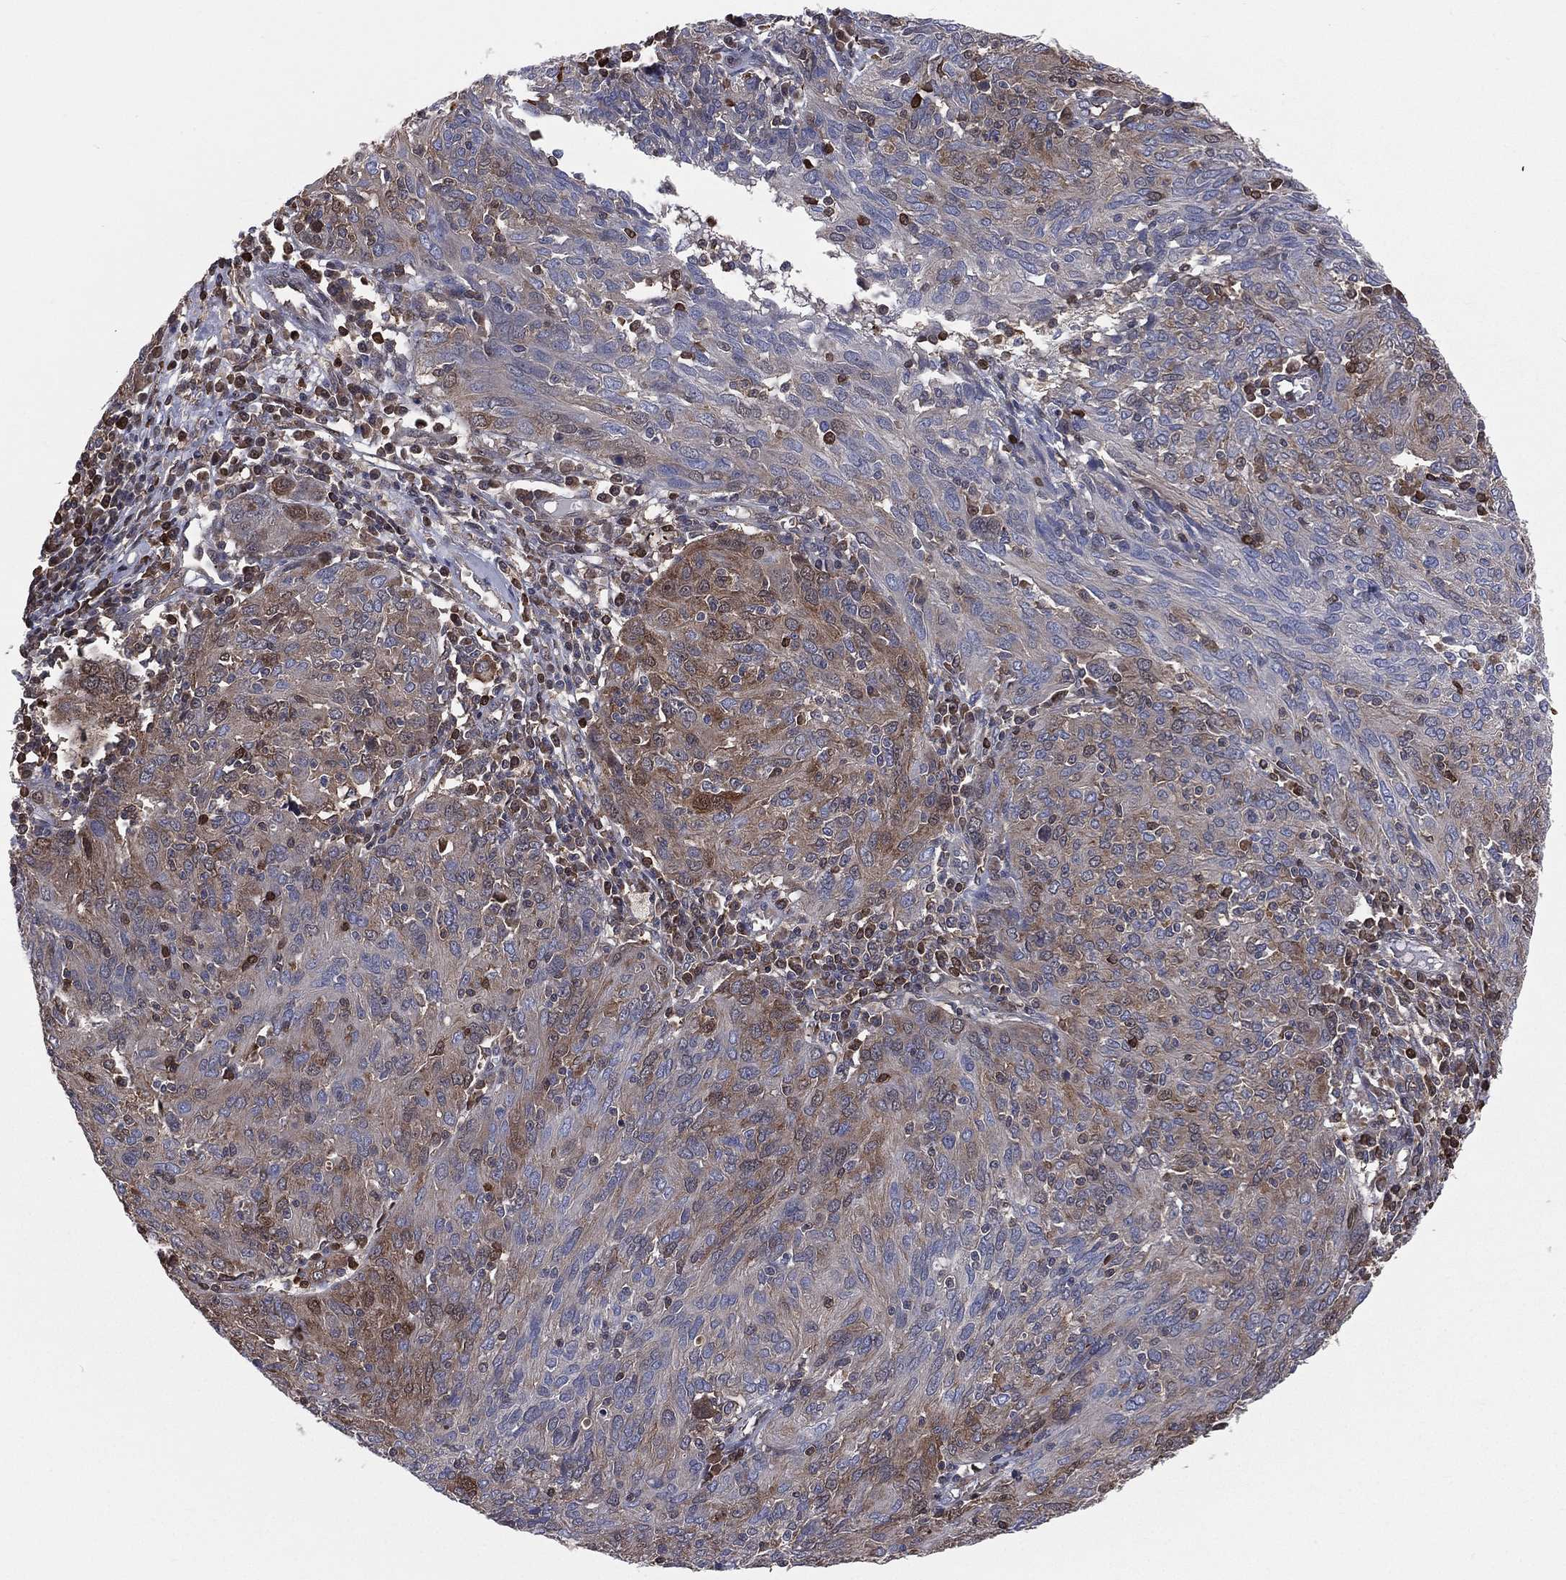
{"staining": {"intensity": "weak", "quantity": "<25%", "location": "cytoplasmic/membranous"}, "tissue": "ovarian cancer", "cell_type": "Tumor cells", "image_type": "cancer", "snomed": [{"axis": "morphology", "description": "Carcinoma, endometroid"}, {"axis": "topography", "description": "Ovary"}], "caption": "Micrograph shows no protein expression in tumor cells of ovarian endometroid carcinoma tissue. (DAB (3,3'-diaminobenzidine) IHC with hematoxylin counter stain).", "gene": "TBC1D2", "patient": {"sex": "female", "age": 50}}